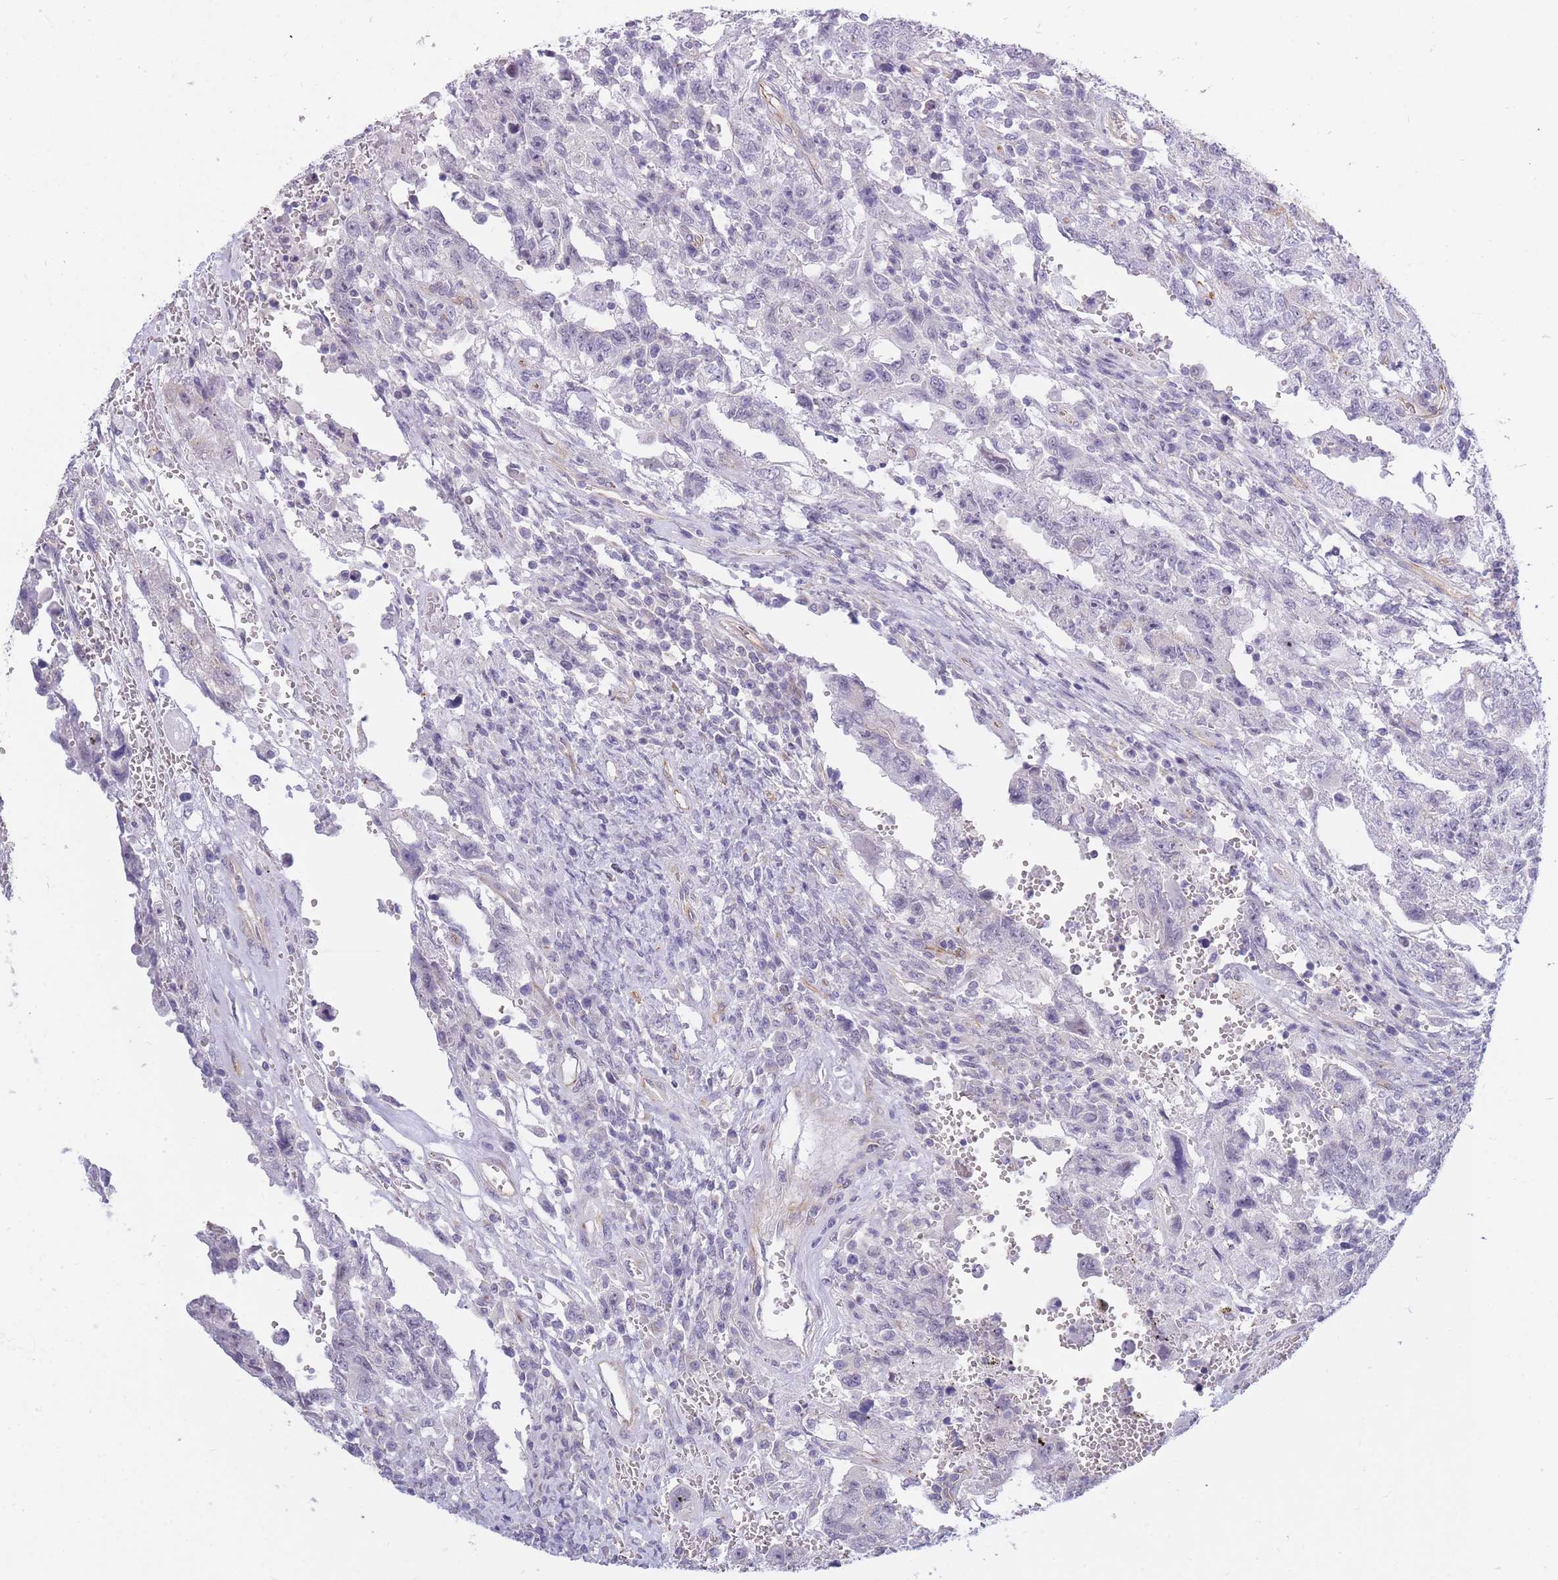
{"staining": {"intensity": "negative", "quantity": "none", "location": "none"}, "tissue": "testis cancer", "cell_type": "Tumor cells", "image_type": "cancer", "snomed": [{"axis": "morphology", "description": "Carcinoma, Embryonal, NOS"}, {"axis": "topography", "description": "Testis"}], "caption": "Immunohistochemical staining of testis embryonal carcinoma demonstrates no significant expression in tumor cells.", "gene": "C19orf25", "patient": {"sex": "male", "age": 26}}